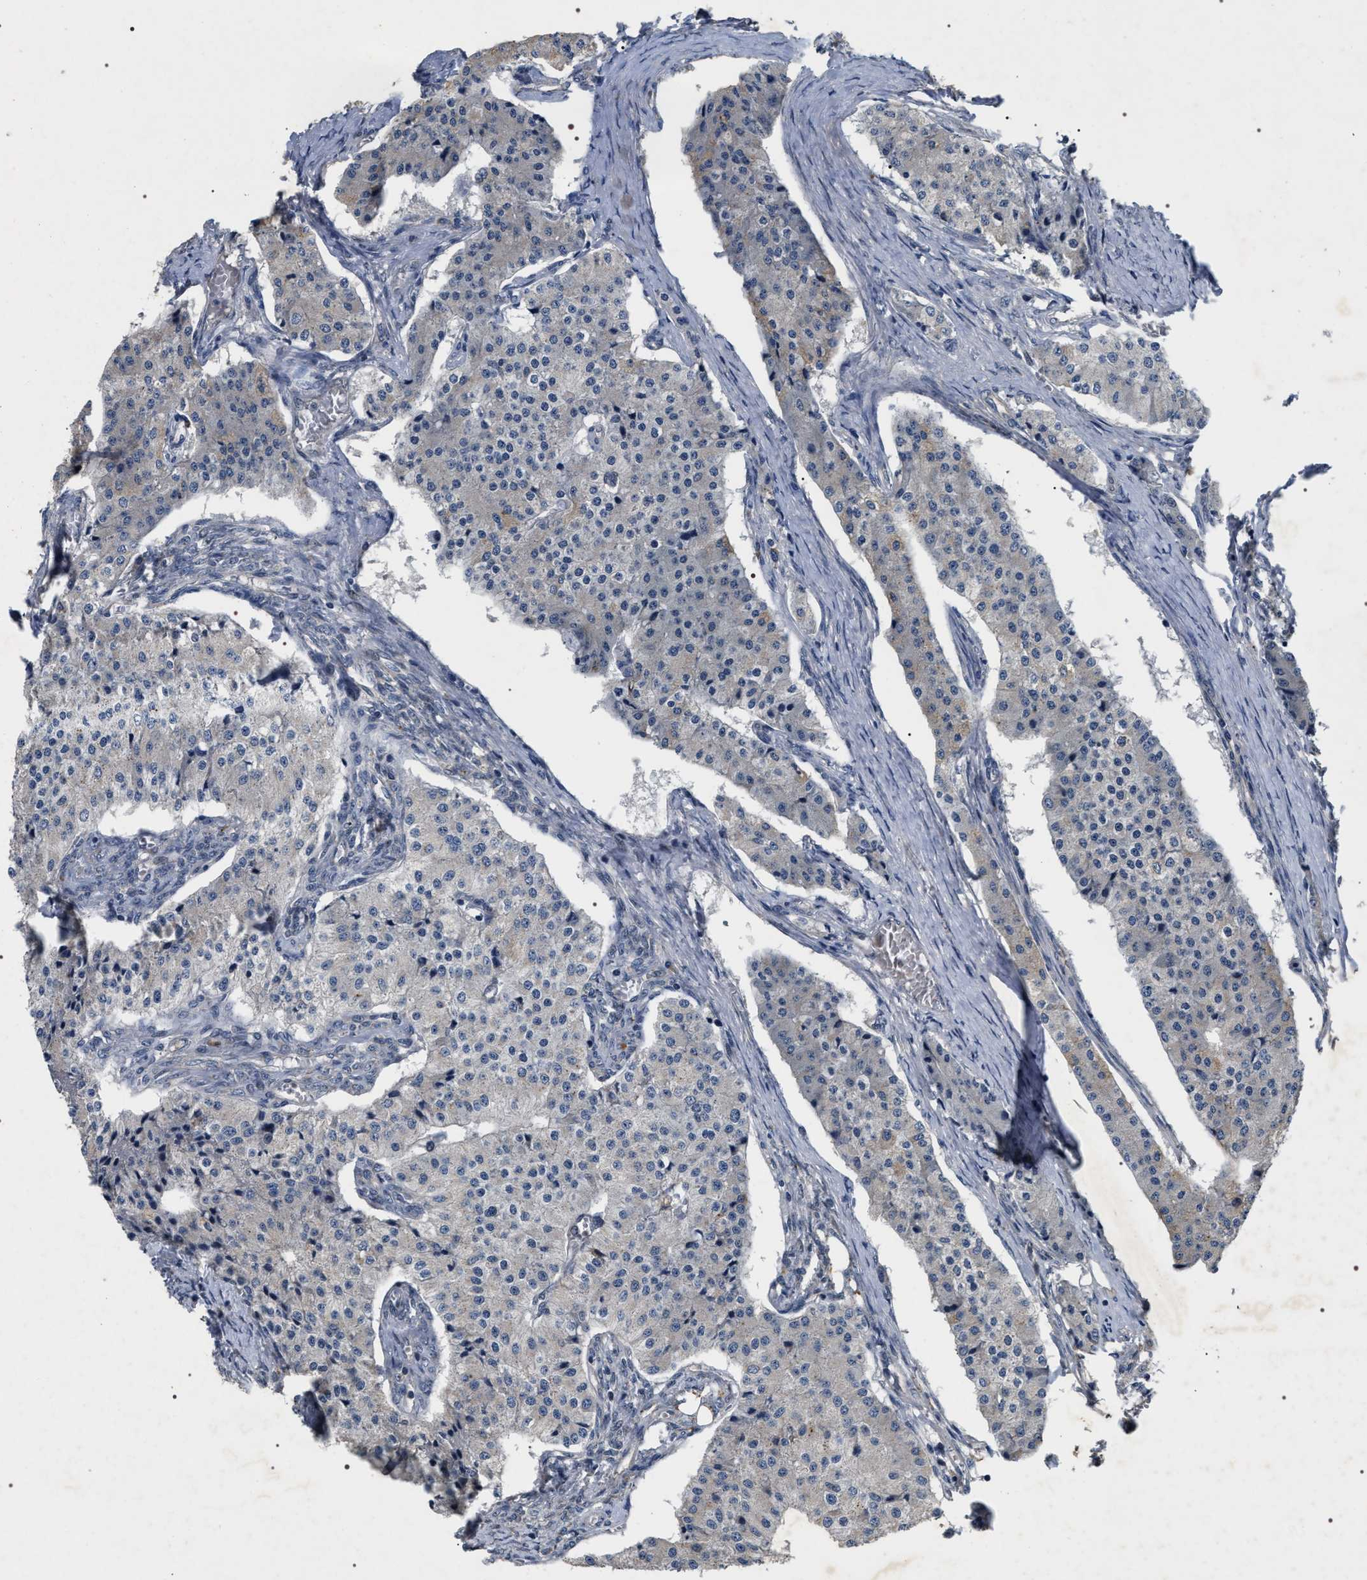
{"staining": {"intensity": "negative", "quantity": "none", "location": "none"}, "tissue": "carcinoid", "cell_type": "Tumor cells", "image_type": "cancer", "snomed": [{"axis": "morphology", "description": "Carcinoid, malignant, NOS"}, {"axis": "topography", "description": "Stomach"}], "caption": "IHC of carcinoid exhibits no positivity in tumor cells.", "gene": "IFT81", "patient": {"sex": "female", "age": 76}}